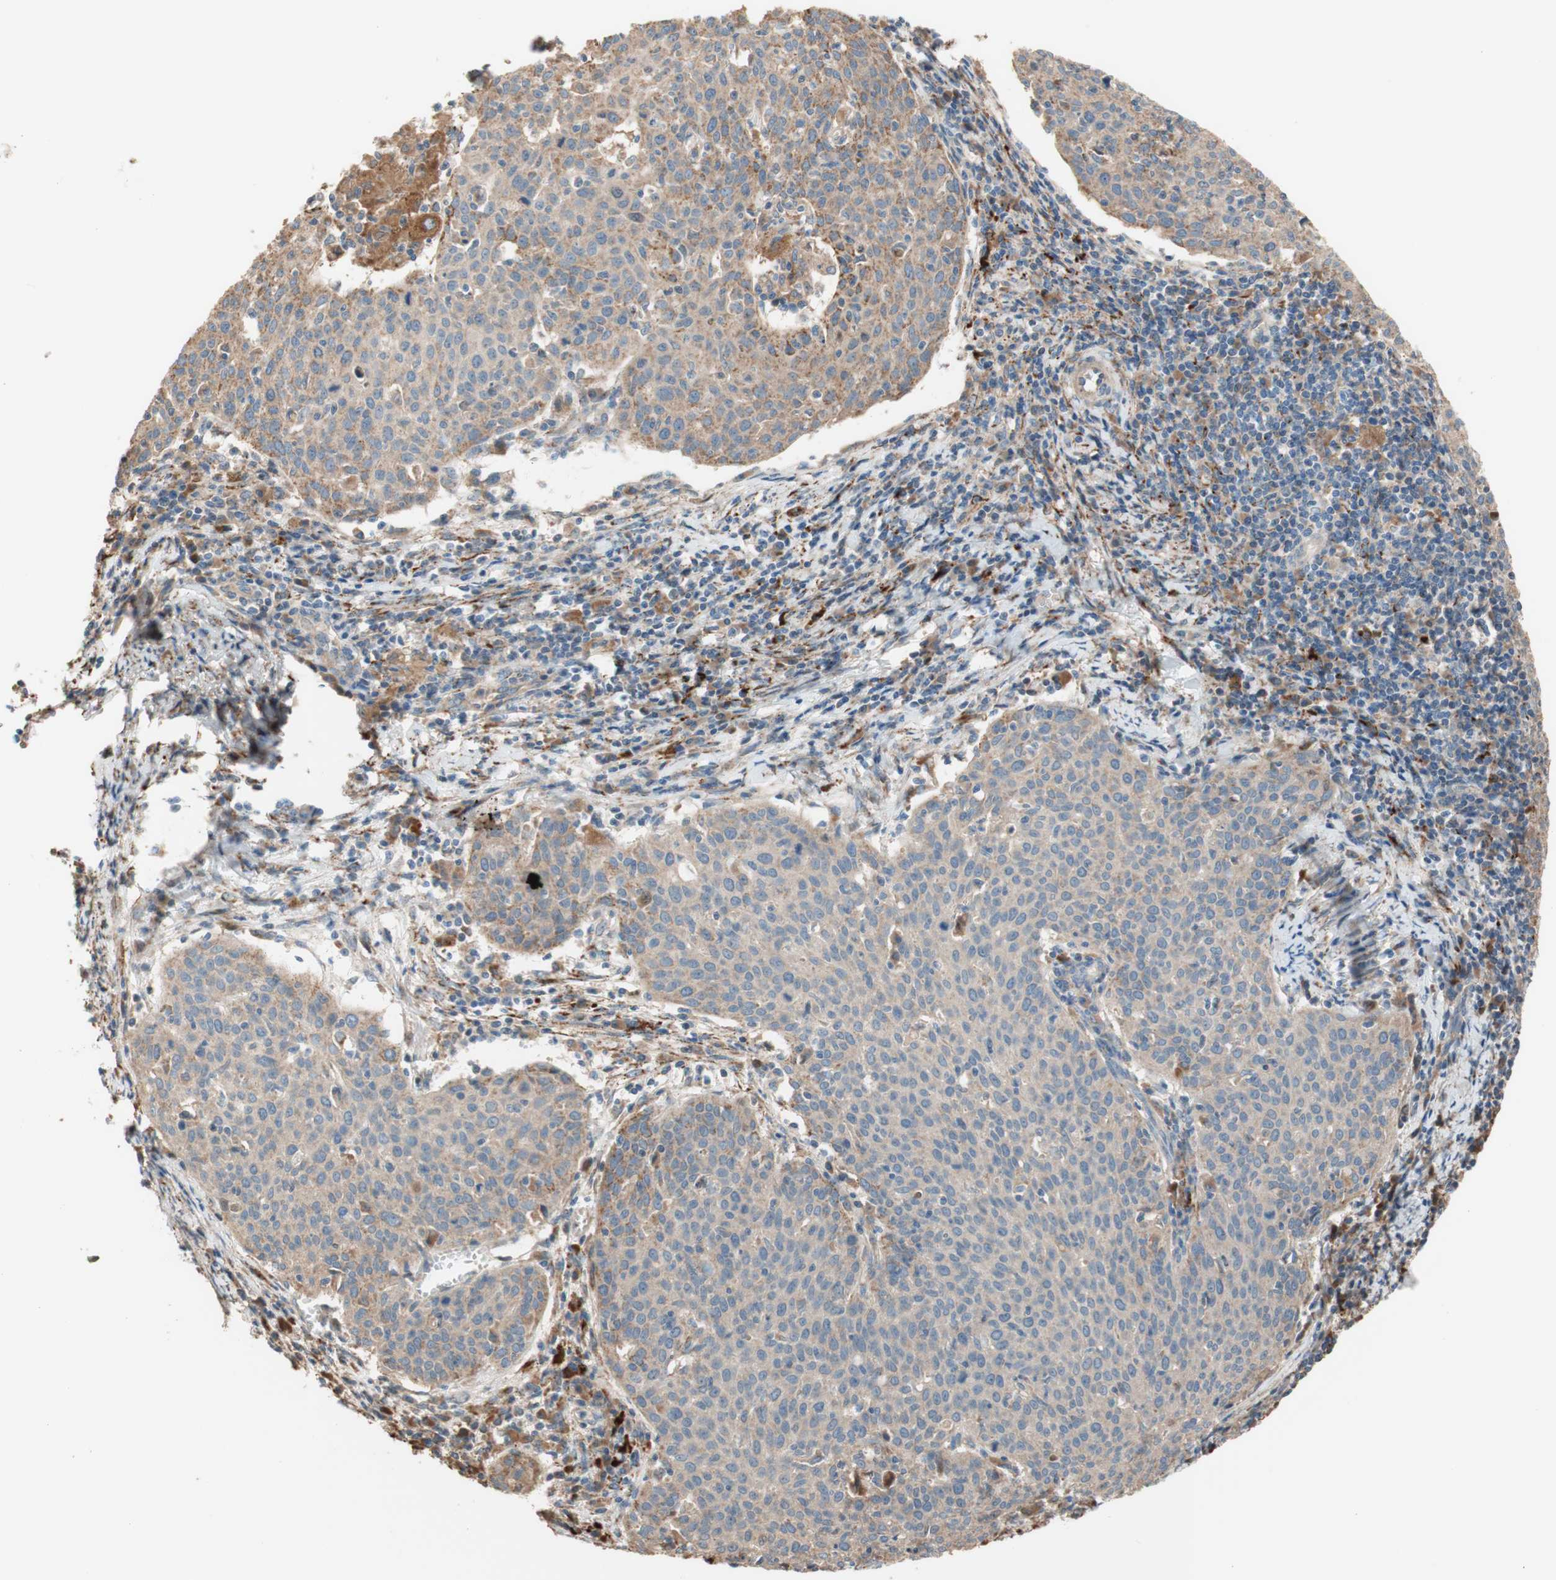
{"staining": {"intensity": "weak", "quantity": ">75%", "location": "cytoplasmic/membranous"}, "tissue": "cervical cancer", "cell_type": "Tumor cells", "image_type": "cancer", "snomed": [{"axis": "morphology", "description": "Squamous cell carcinoma, NOS"}, {"axis": "topography", "description": "Cervix"}], "caption": "A brown stain labels weak cytoplasmic/membranous expression of a protein in cervical cancer tumor cells. The staining was performed using DAB to visualize the protein expression in brown, while the nuclei were stained in blue with hematoxylin (Magnification: 20x).", "gene": "PTPN21", "patient": {"sex": "female", "age": 38}}